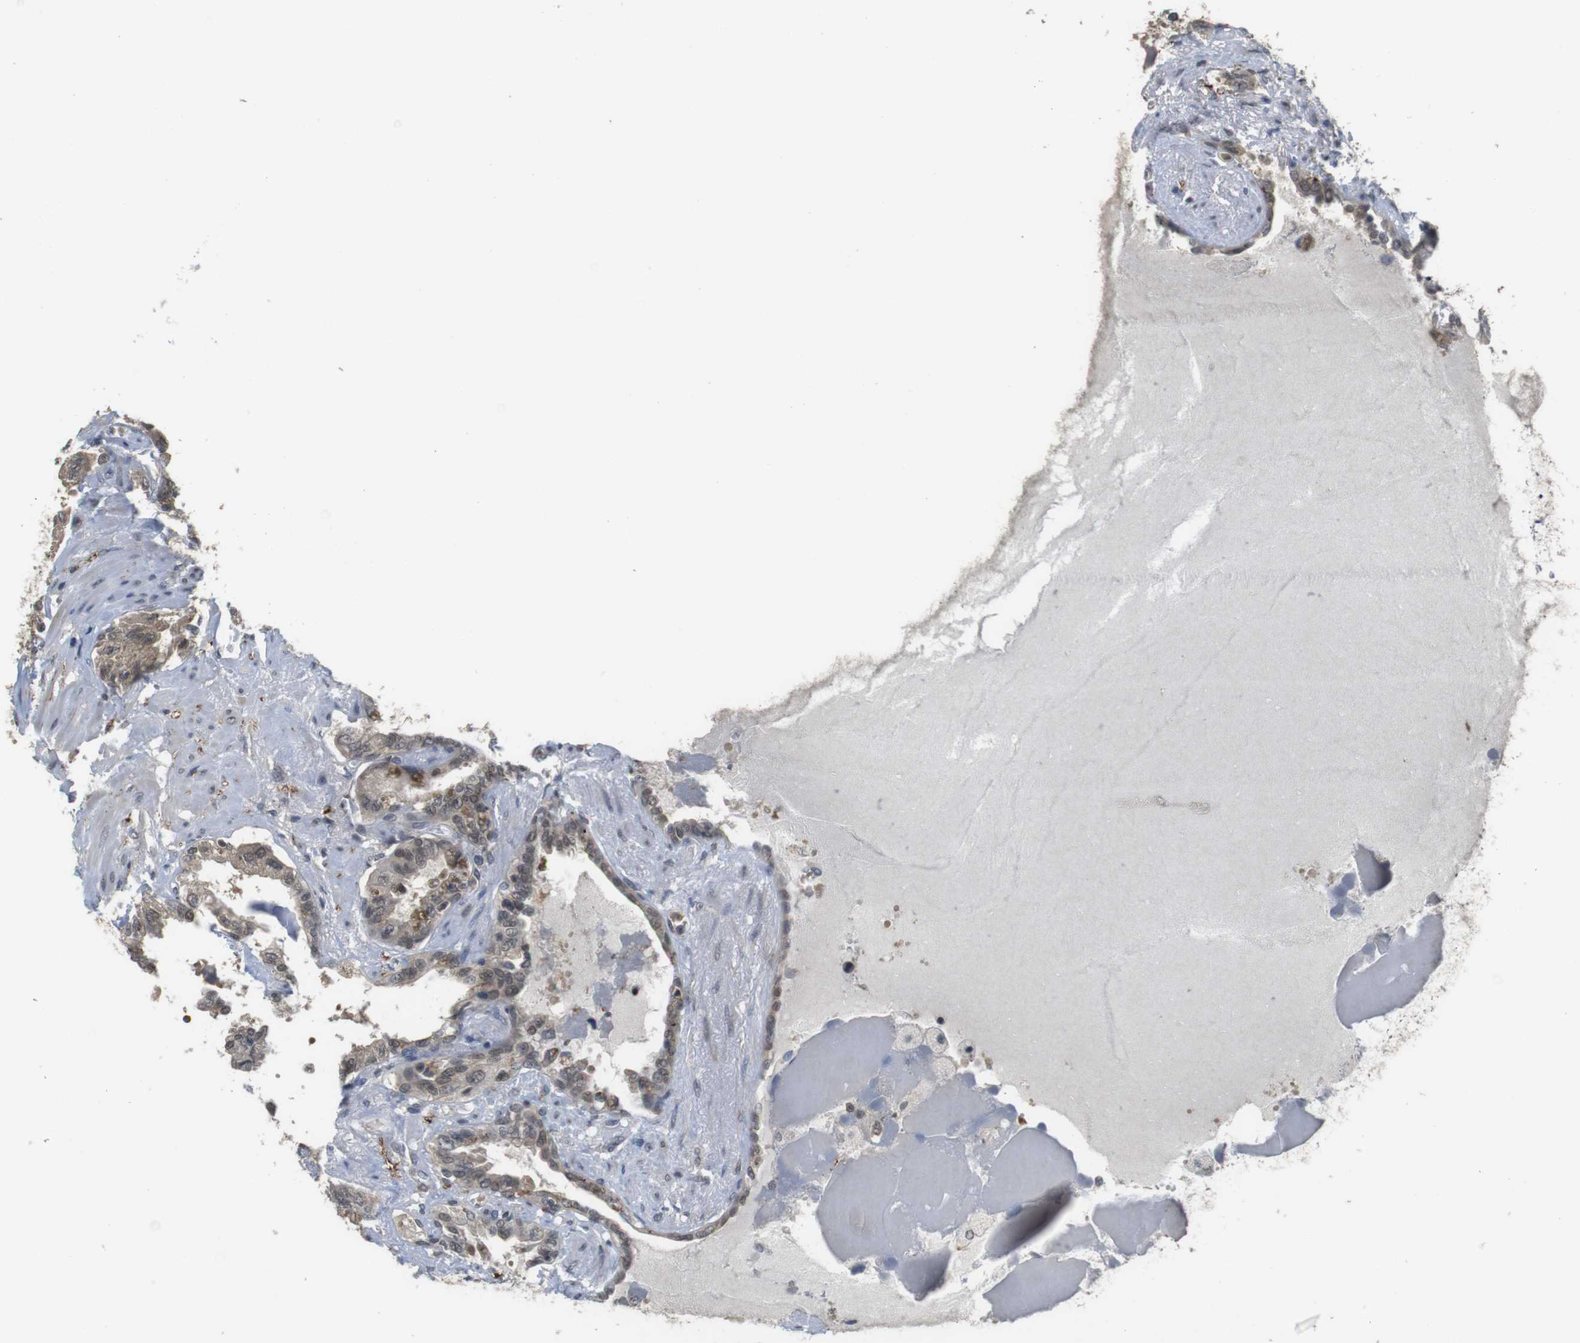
{"staining": {"intensity": "weak", "quantity": "25%-75%", "location": "cytoplasmic/membranous,nuclear"}, "tissue": "seminal vesicle", "cell_type": "Glandular cells", "image_type": "normal", "snomed": [{"axis": "morphology", "description": "Normal tissue, NOS"}, {"axis": "topography", "description": "Seminal veicle"}], "caption": "Immunohistochemistry staining of benign seminal vesicle, which shows low levels of weak cytoplasmic/membranous,nuclear staining in approximately 25%-75% of glandular cells indicating weak cytoplasmic/membranous,nuclear protein expression. The staining was performed using DAB (brown) for protein detection and nuclei were counterstained in hematoxylin (blue).", "gene": "FADD", "patient": {"sex": "male", "age": 61}}